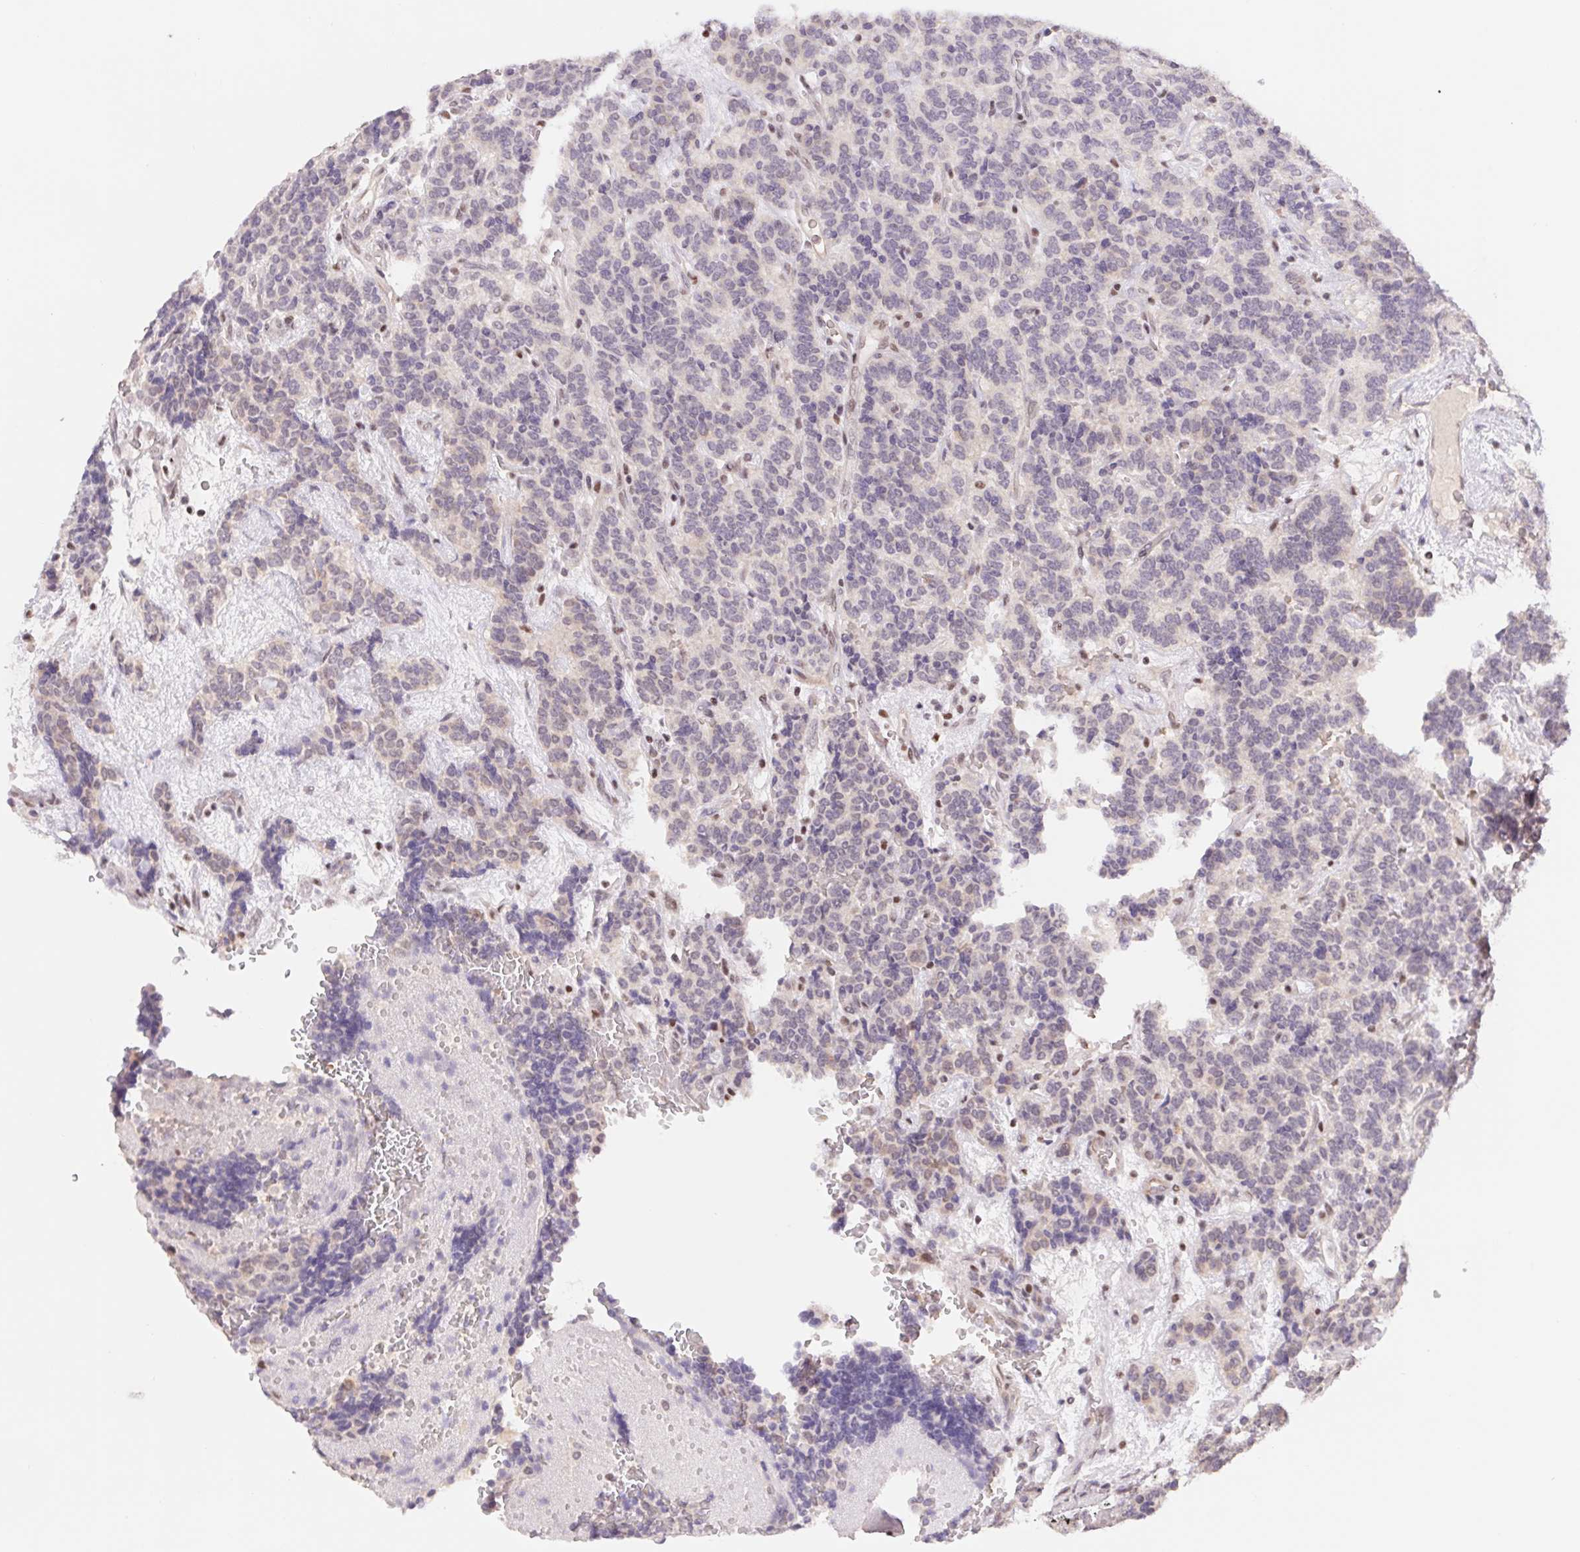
{"staining": {"intensity": "negative", "quantity": "none", "location": "none"}, "tissue": "carcinoid", "cell_type": "Tumor cells", "image_type": "cancer", "snomed": [{"axis": "morphology", "description": "Carcinoid, malignant, NOS"}, {"axis": "topography", "description": "Pancreas"}], "caption": "This photomicrograph is of malignant carcinoid stained with IHC to label a protein in brown with the nuclei are counter-stained blue. There is no expression in tumor cells.", "gene": "TRERF1", "patient": {"sex": "male", "age": 36}}